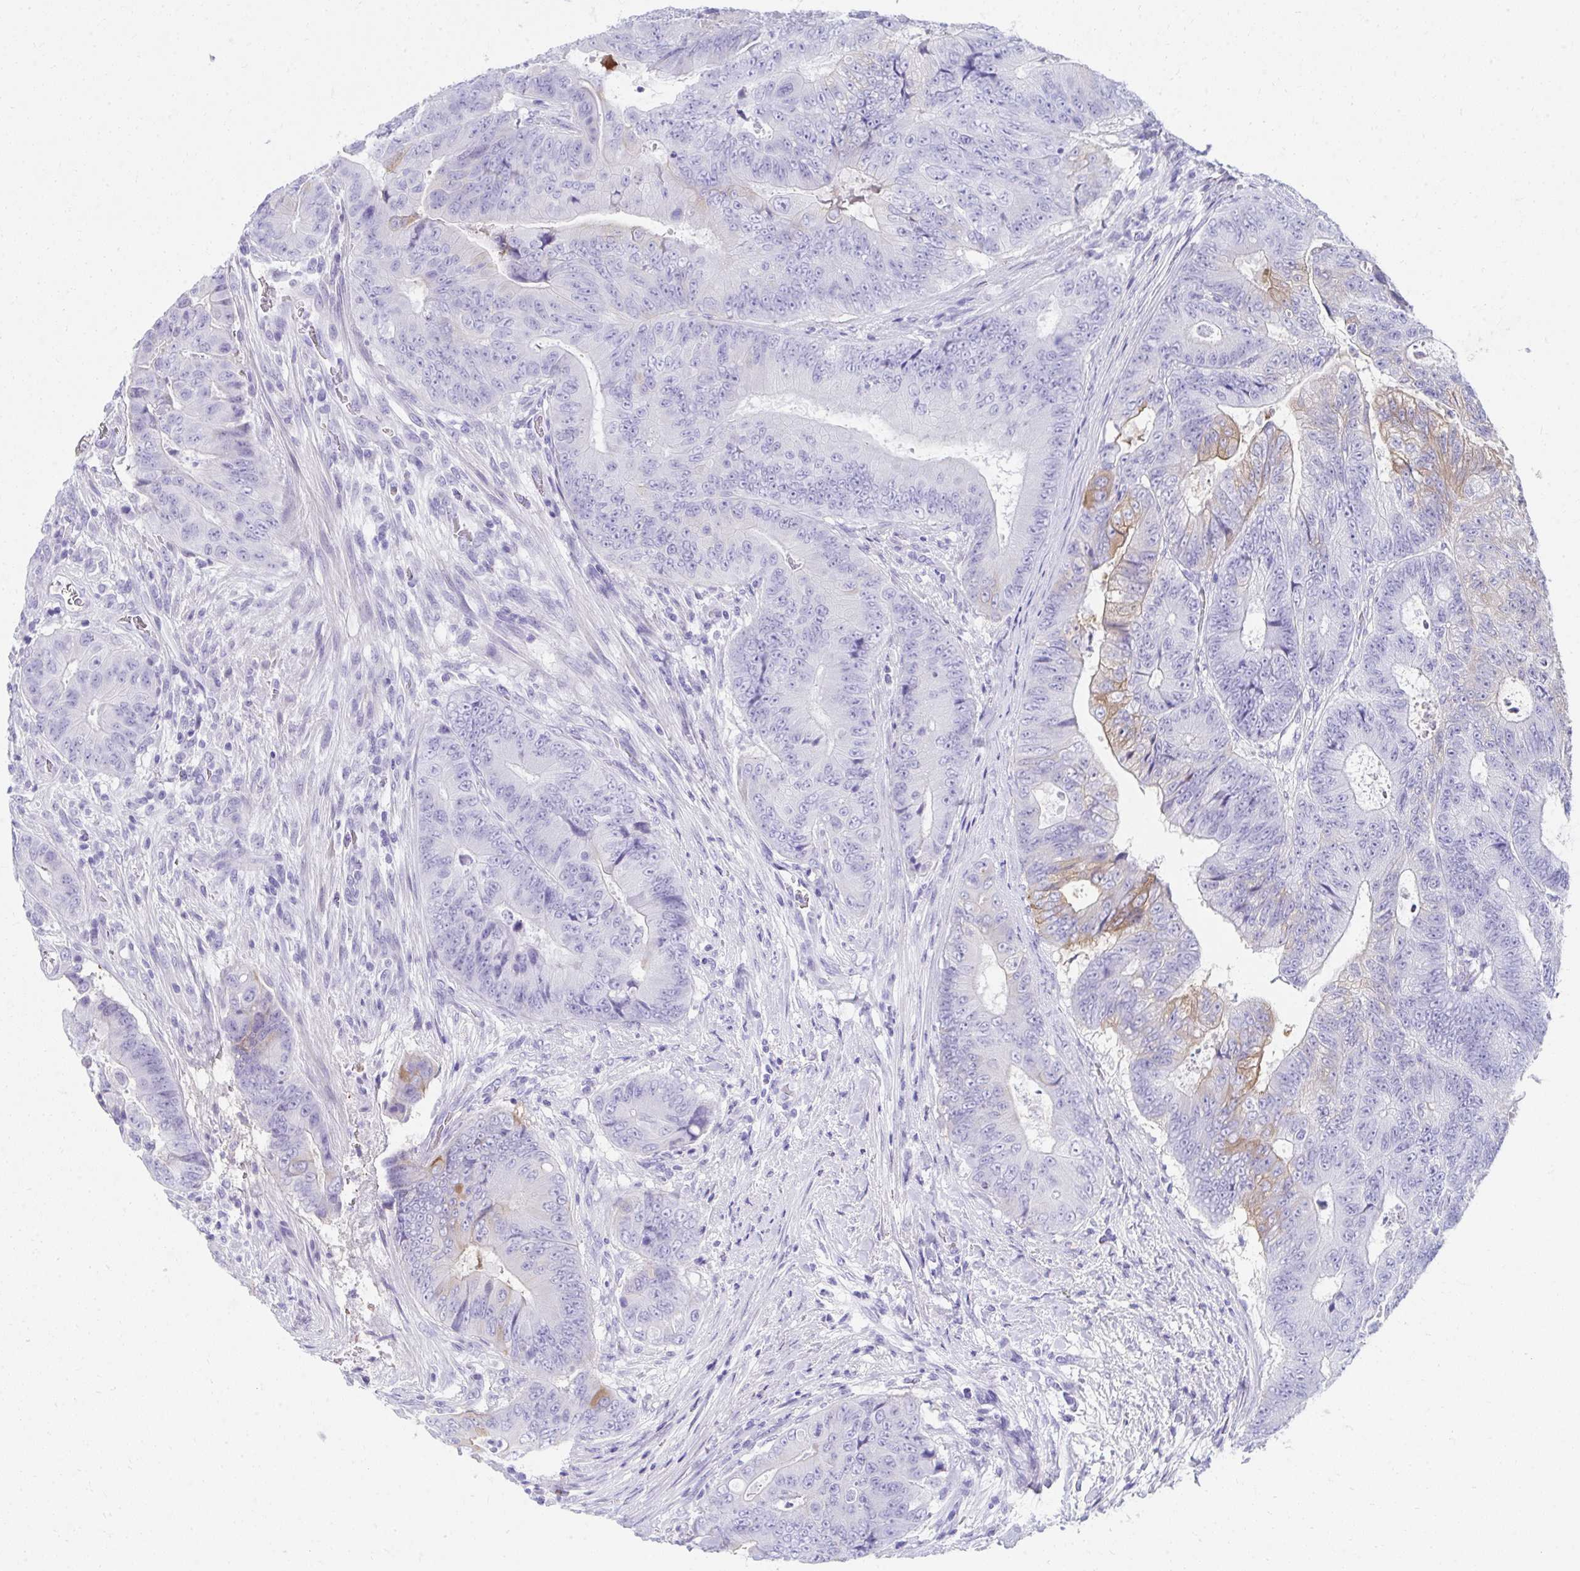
{"staining": {"intensity": "weak", "quantity": "<25%", "location": "cytoplasmic/membranous"}, "tissue": "colorectal cancer", "cell_type": "Tumor cells", "image_type": "cancer", "snomed": [{"axis": "morphology", "description": "Adenocarcinoma, NOS"}, {"axis": "topography", "description": "Colon"}], "caption": "Immunohistochemical staining of human colorectal adenocarcinoma shows no significant positivity in tumor cells. Brightfield microscopy of immunohistochemistry stained with DAB (3,3'-diaminobenzidine) (brown) and hematoxylin (blue), captured at high magnification.", "gene": "SEC14L3", "patient": {"sex": "female", "age": 48}}